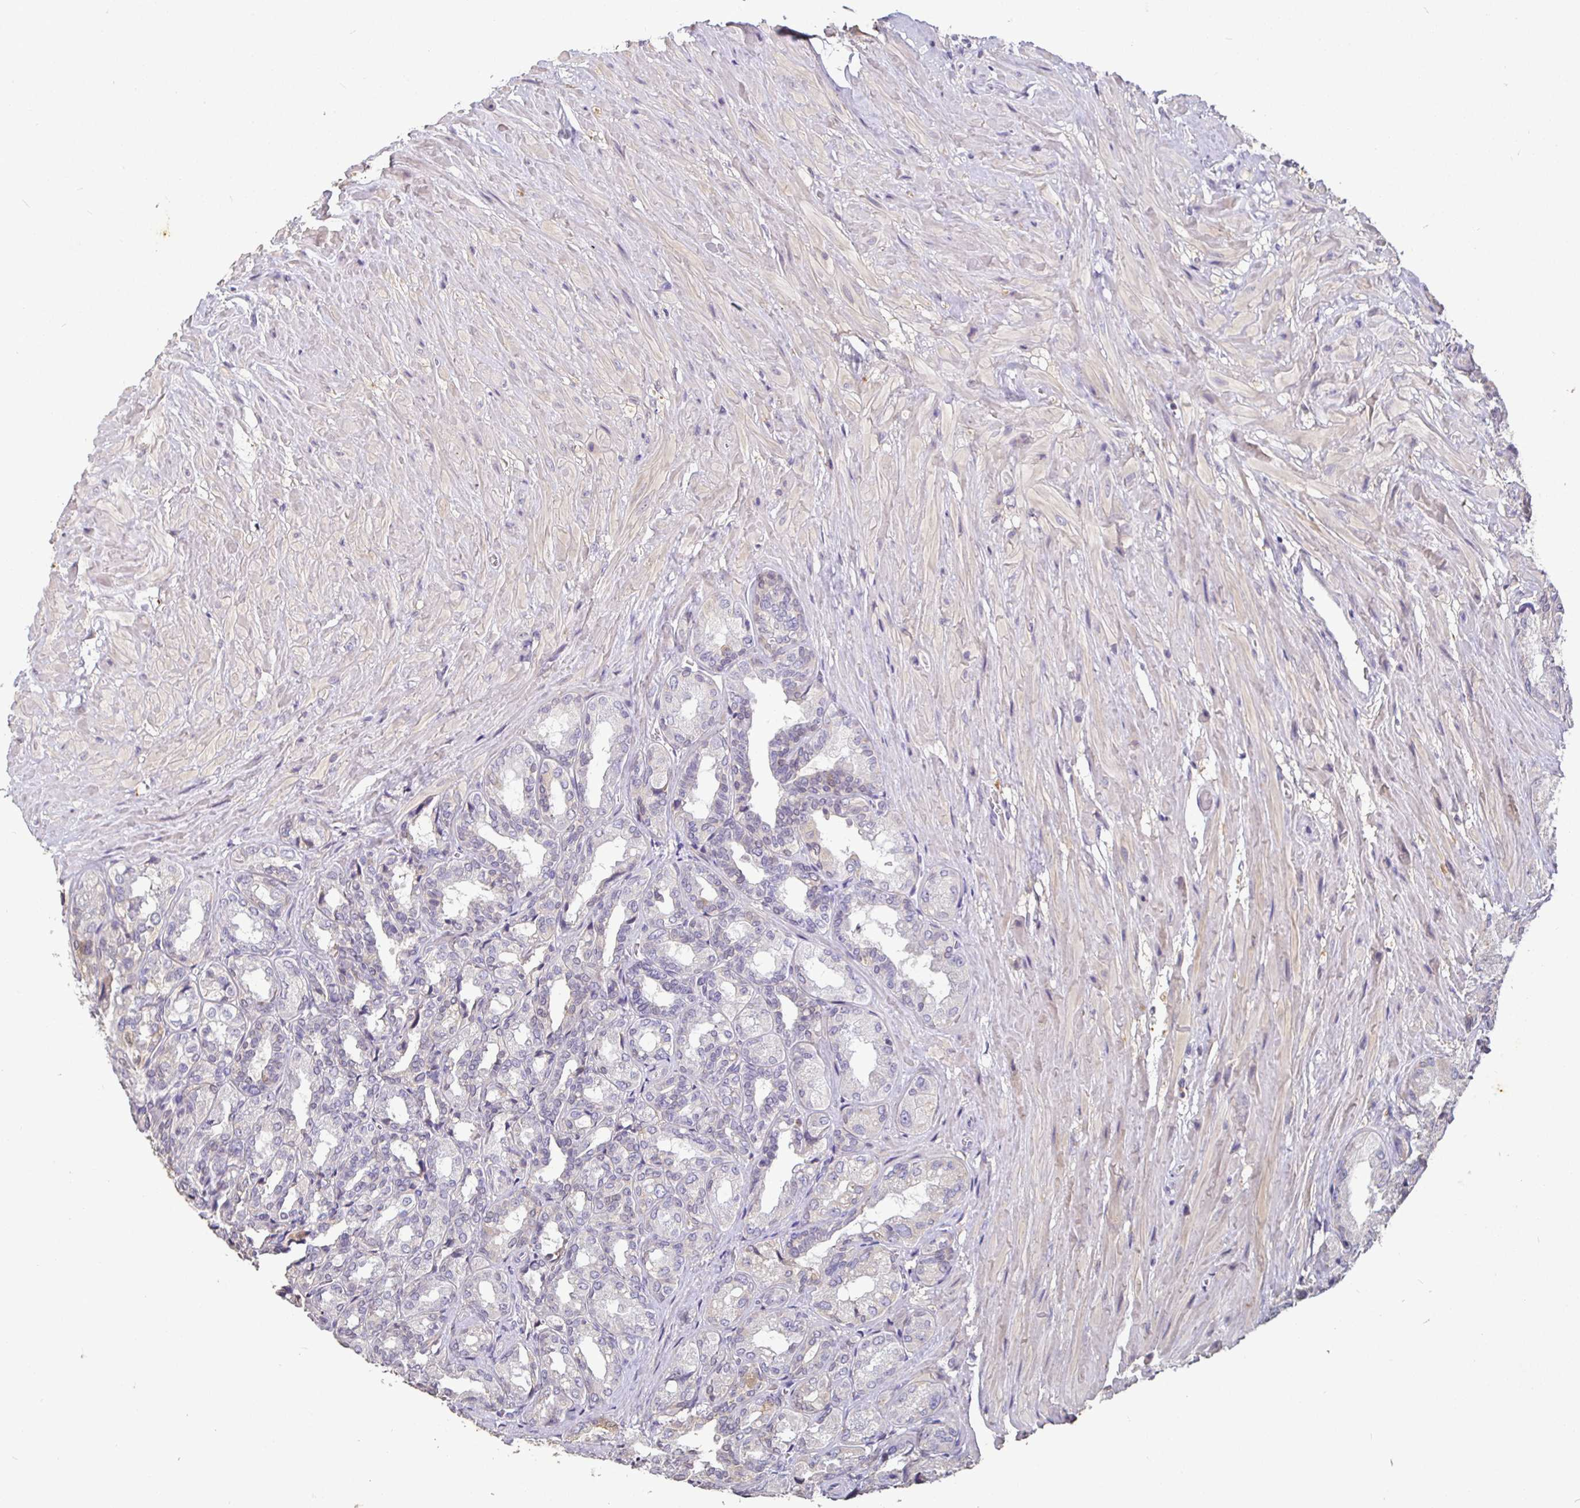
{"staining": {"intensity": "negative", "quantity": "none", "location": "none"}, "tissue": "seminal vesicle", "cell_type": "Glandular cells", "image_type": "normal", "snomed": [{"axis": "morphology", "description": "Normal tissue, NOS"}, {"axis": "topography", "description": "Seminal veicle"}], "caption": "This is an immunohistochemistry photomicrograph of unremarkable seminal vesicle. There is no expression in glandular cells.", "gene": "SHISA4", "patient": {"sex": "male", "age": 68}}